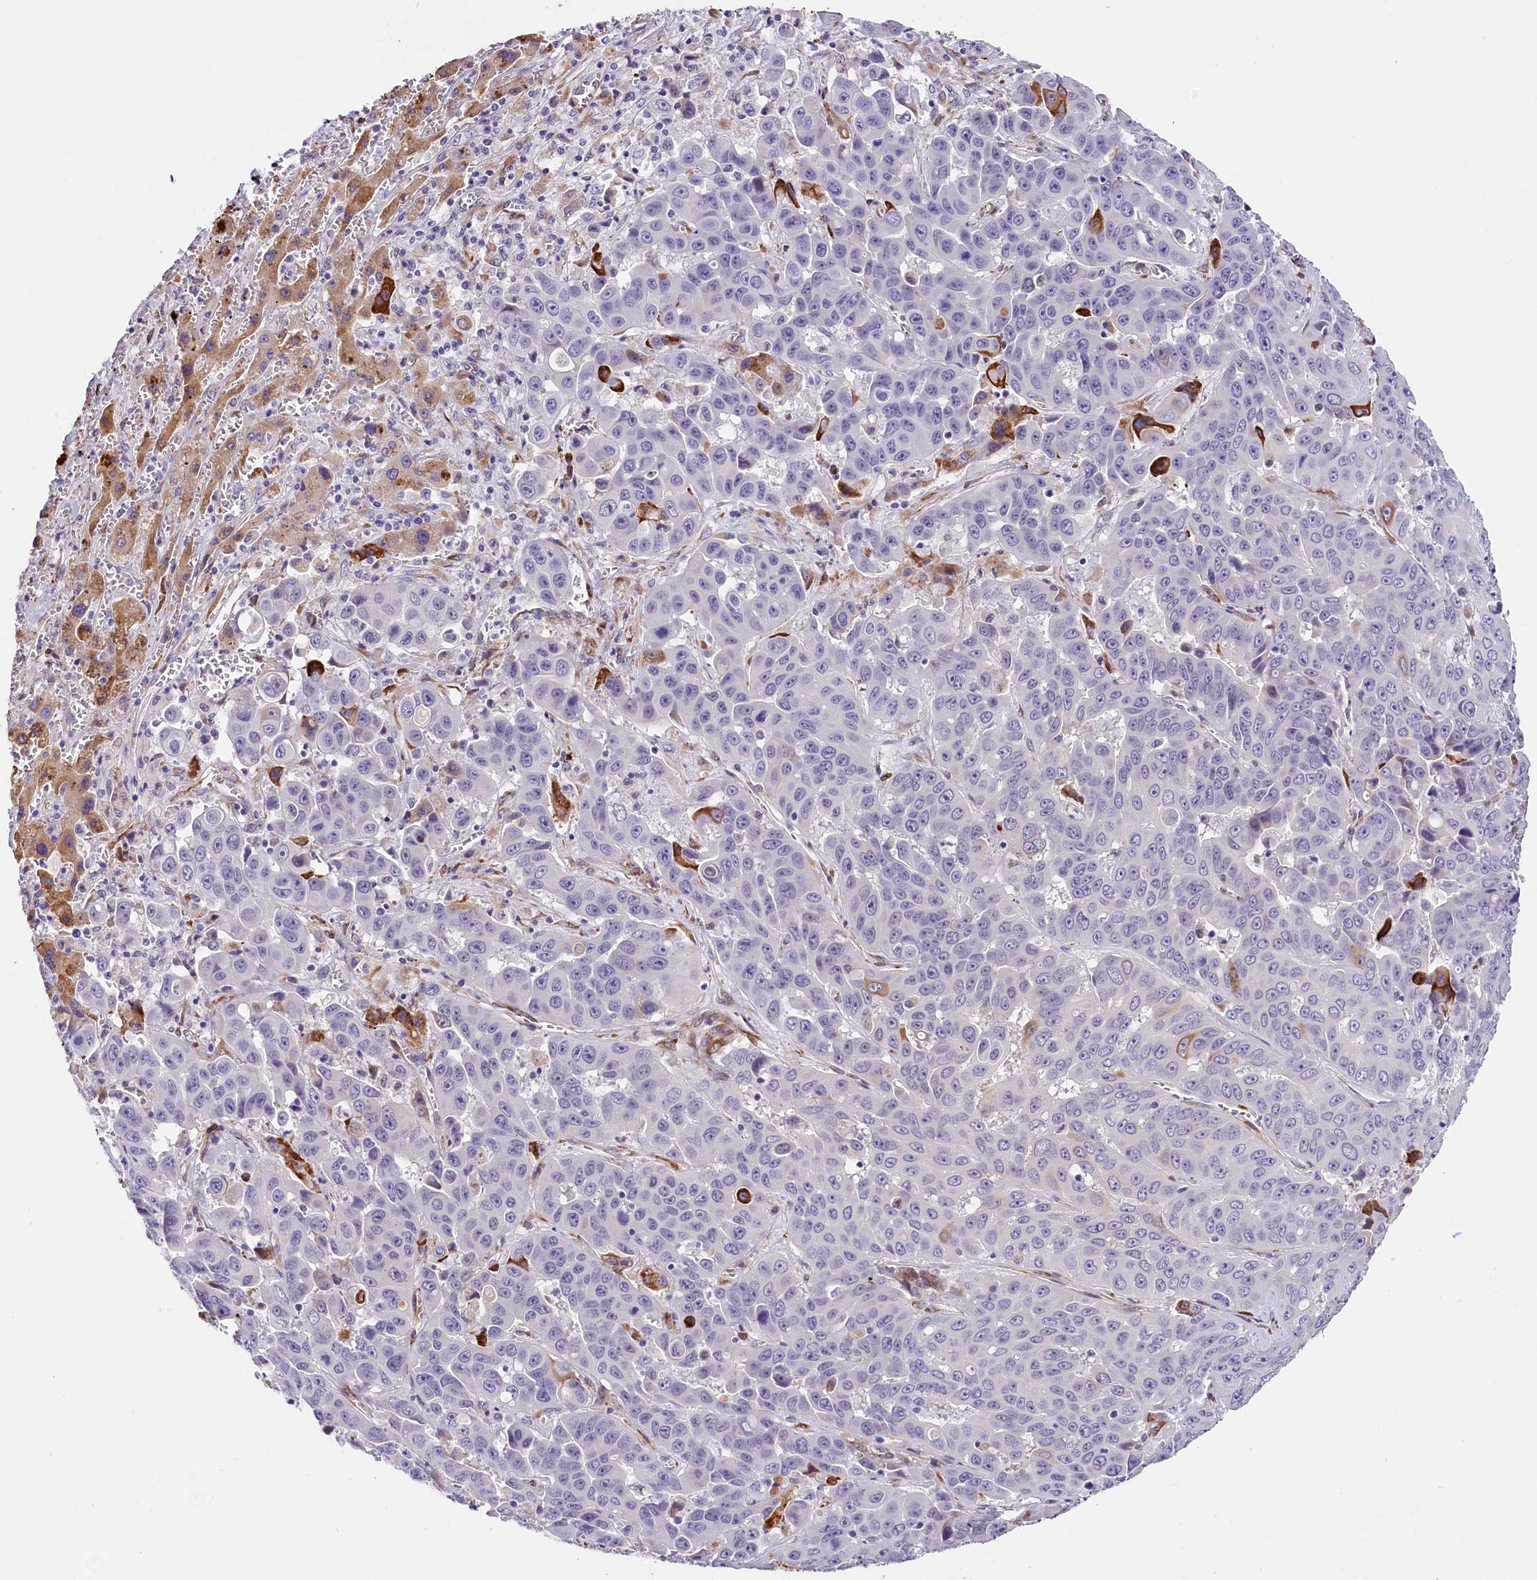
{"staining": {"intensity": "negative", "quantity": "none", "location": "none"}, "tissue": "liver cancer", "cell_type": "Tumor cells", "image_type": "cancer", "snomed": [{"axis": "morphology", "description": "Cholangiocarcinoma"}, {"axis": "topography", "description": "Liver"}], "caption": "IHC of liver cholangiocarcinoma displays no staining in tumor cells.", "gene": "ITGA1", "patient": {"sex": "female", "age": 52}}